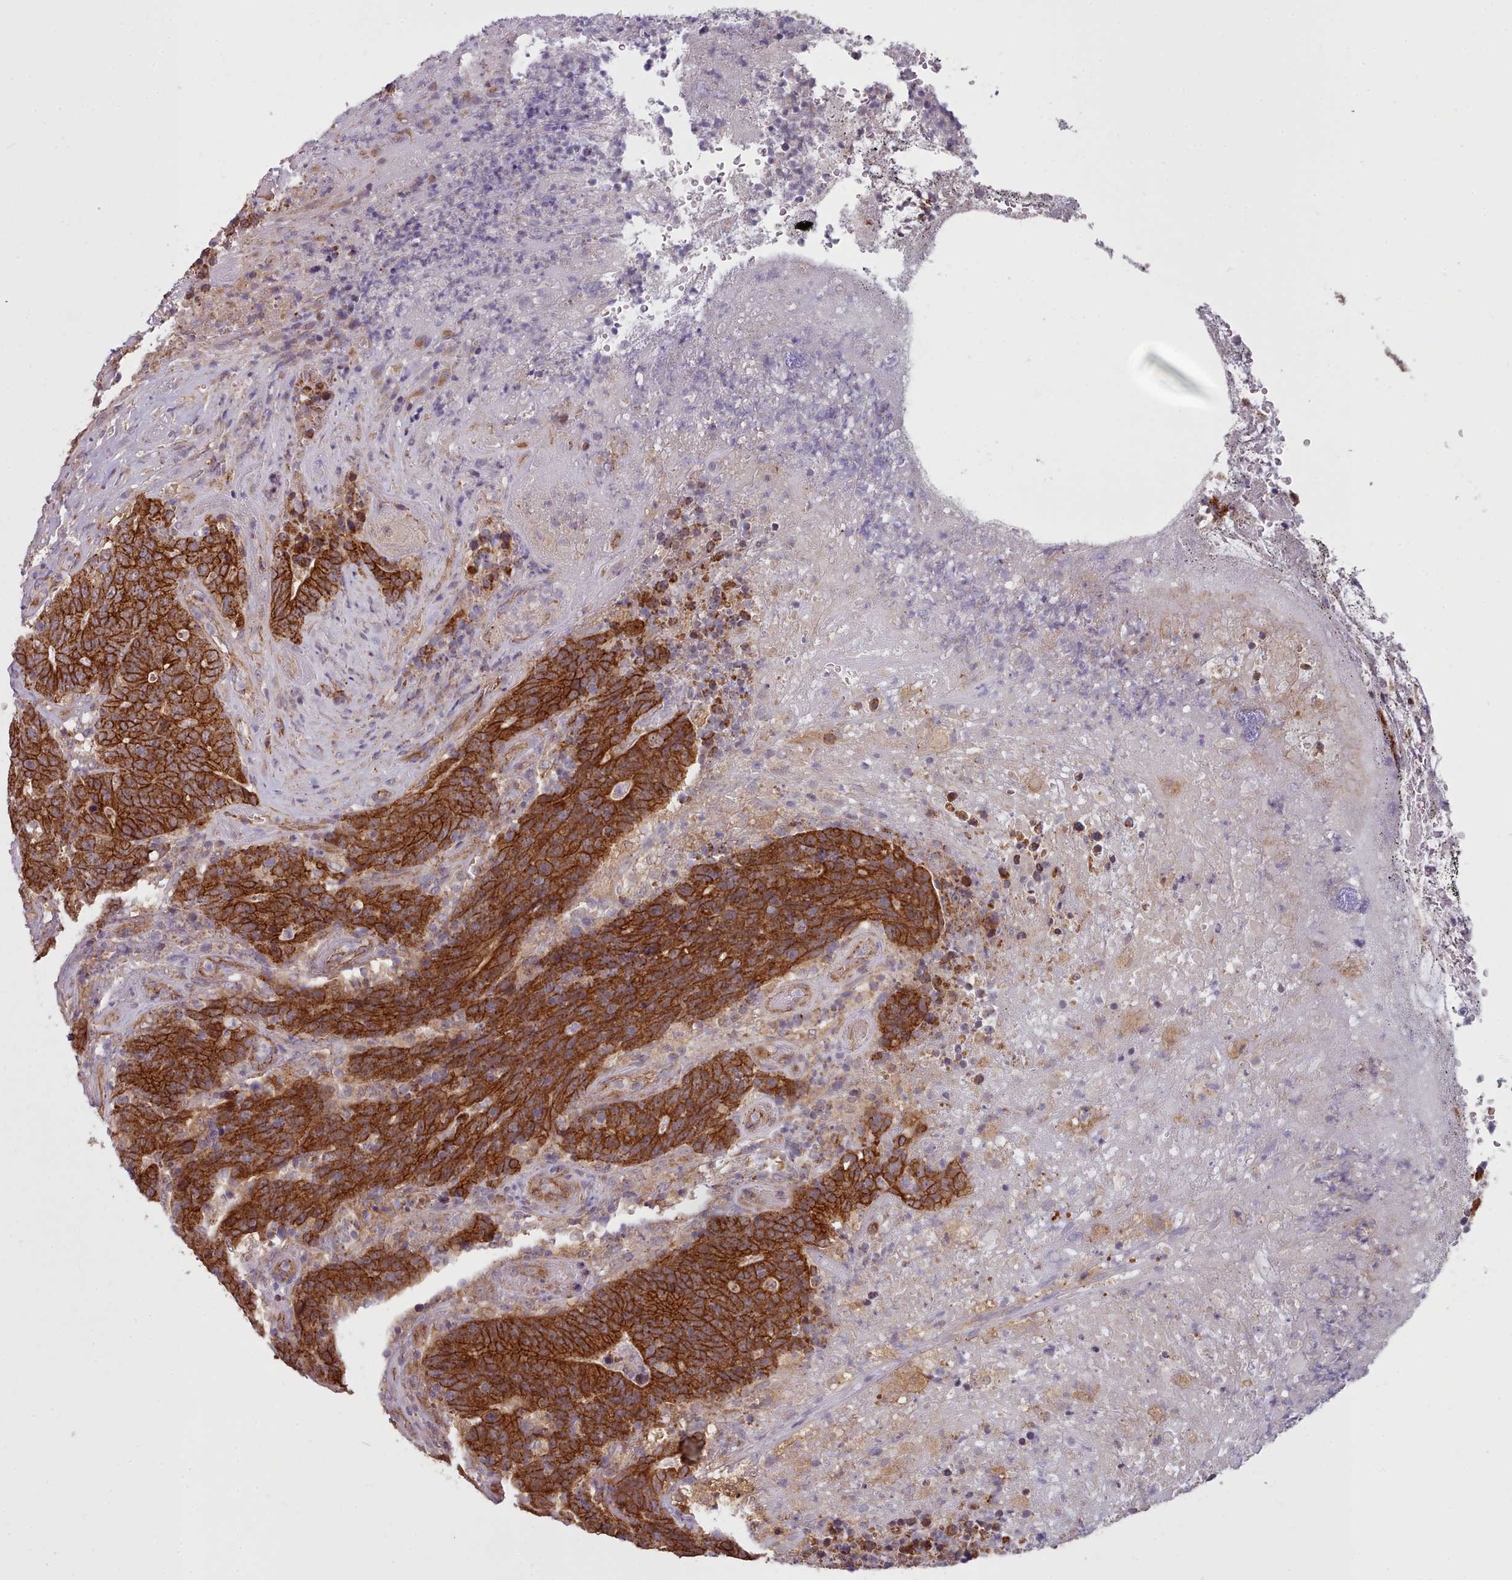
{"staining": {"intensity": "strong", "quantity": ">75%", "location": "cytoplasmic/membranous"}, "tissue": "colorectal cancer", "cell_type": "Tumor cells", "image_type": "cancer", "snomed": [{"axis": "morphology", "description": "Adenocarcinoma, NOS"}, {"axis": "topography", "description": "Colon"}], "caption": "A micrograph of colorectal cancer (adenocarcinoma) stained for a protein exhibits strong cytoplasmic/membranous brown staining in tumor cells. The staining was performed using DAB to visualize the protein expression in brown, while the nuclei were stained in blue with hematoxylin (Magnification: 20x).", "gene": "MRPL46", "patient": {"sex": "female", "age": 75}}